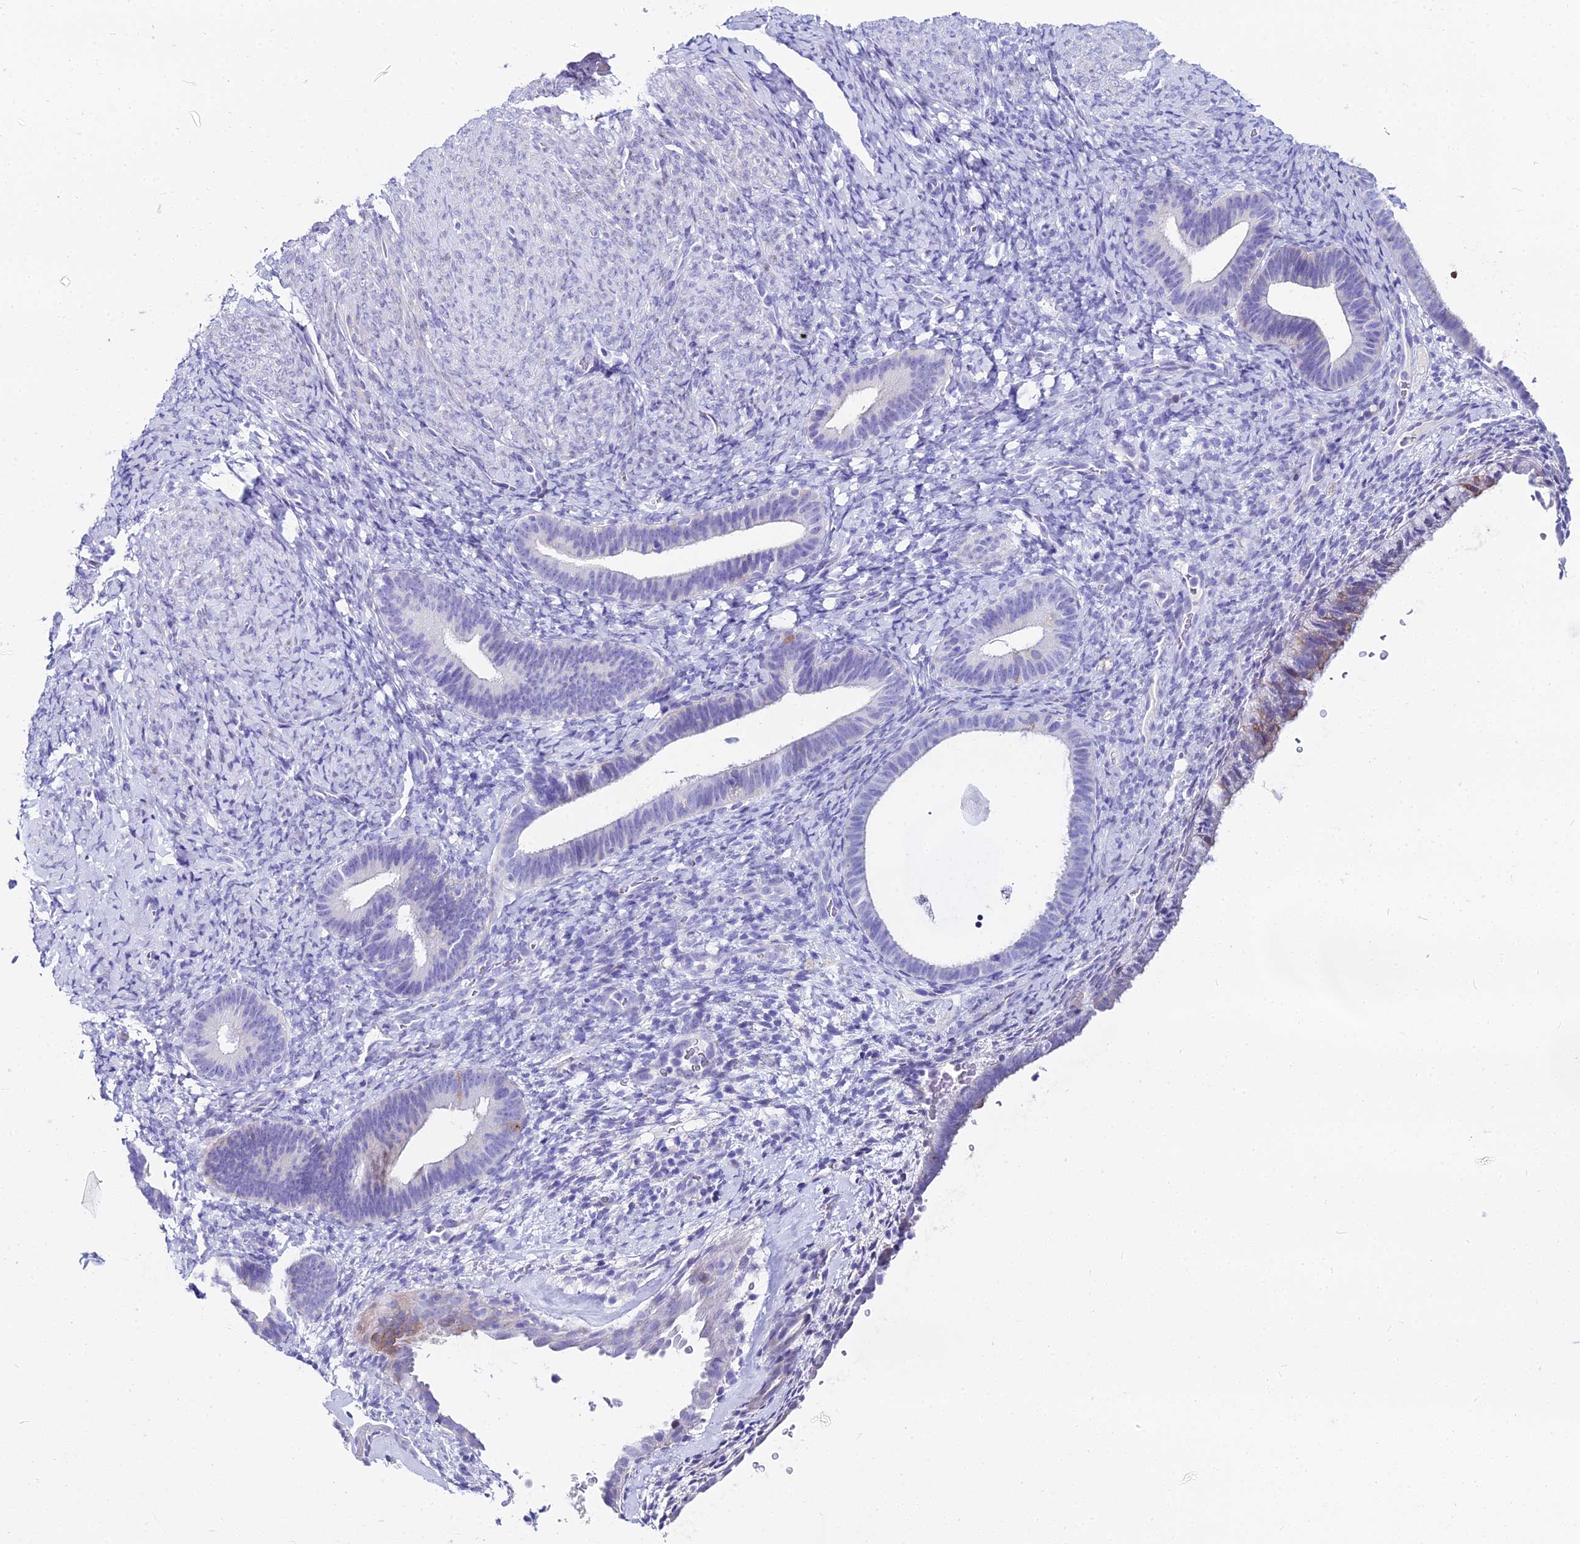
{"staining": {"intensity": "negative", "quantity": "none", "location": "none"}, "tissue": "endometrium", "cell_type": "Cells in endometrial stroma", "image_type": "normal", "snomed": [{"axis": "morphology", "description": "Normal tissue, NOS"}, {"axis": "topography", "description": "Endometrium"}], "caption": "The immunohistochemistry (IHC) photomicrograph has no significant expression in cells in endometrial stroma of endometrium. Brightfield microscopy of immunohistochemistry stained with DAB (3,3'-diaminobenzidine) (brown) and hematoxylin (blue), captured at high magnification.", "gene": "HSPA1L", "patient": {"sex": "female", "age": 65}}